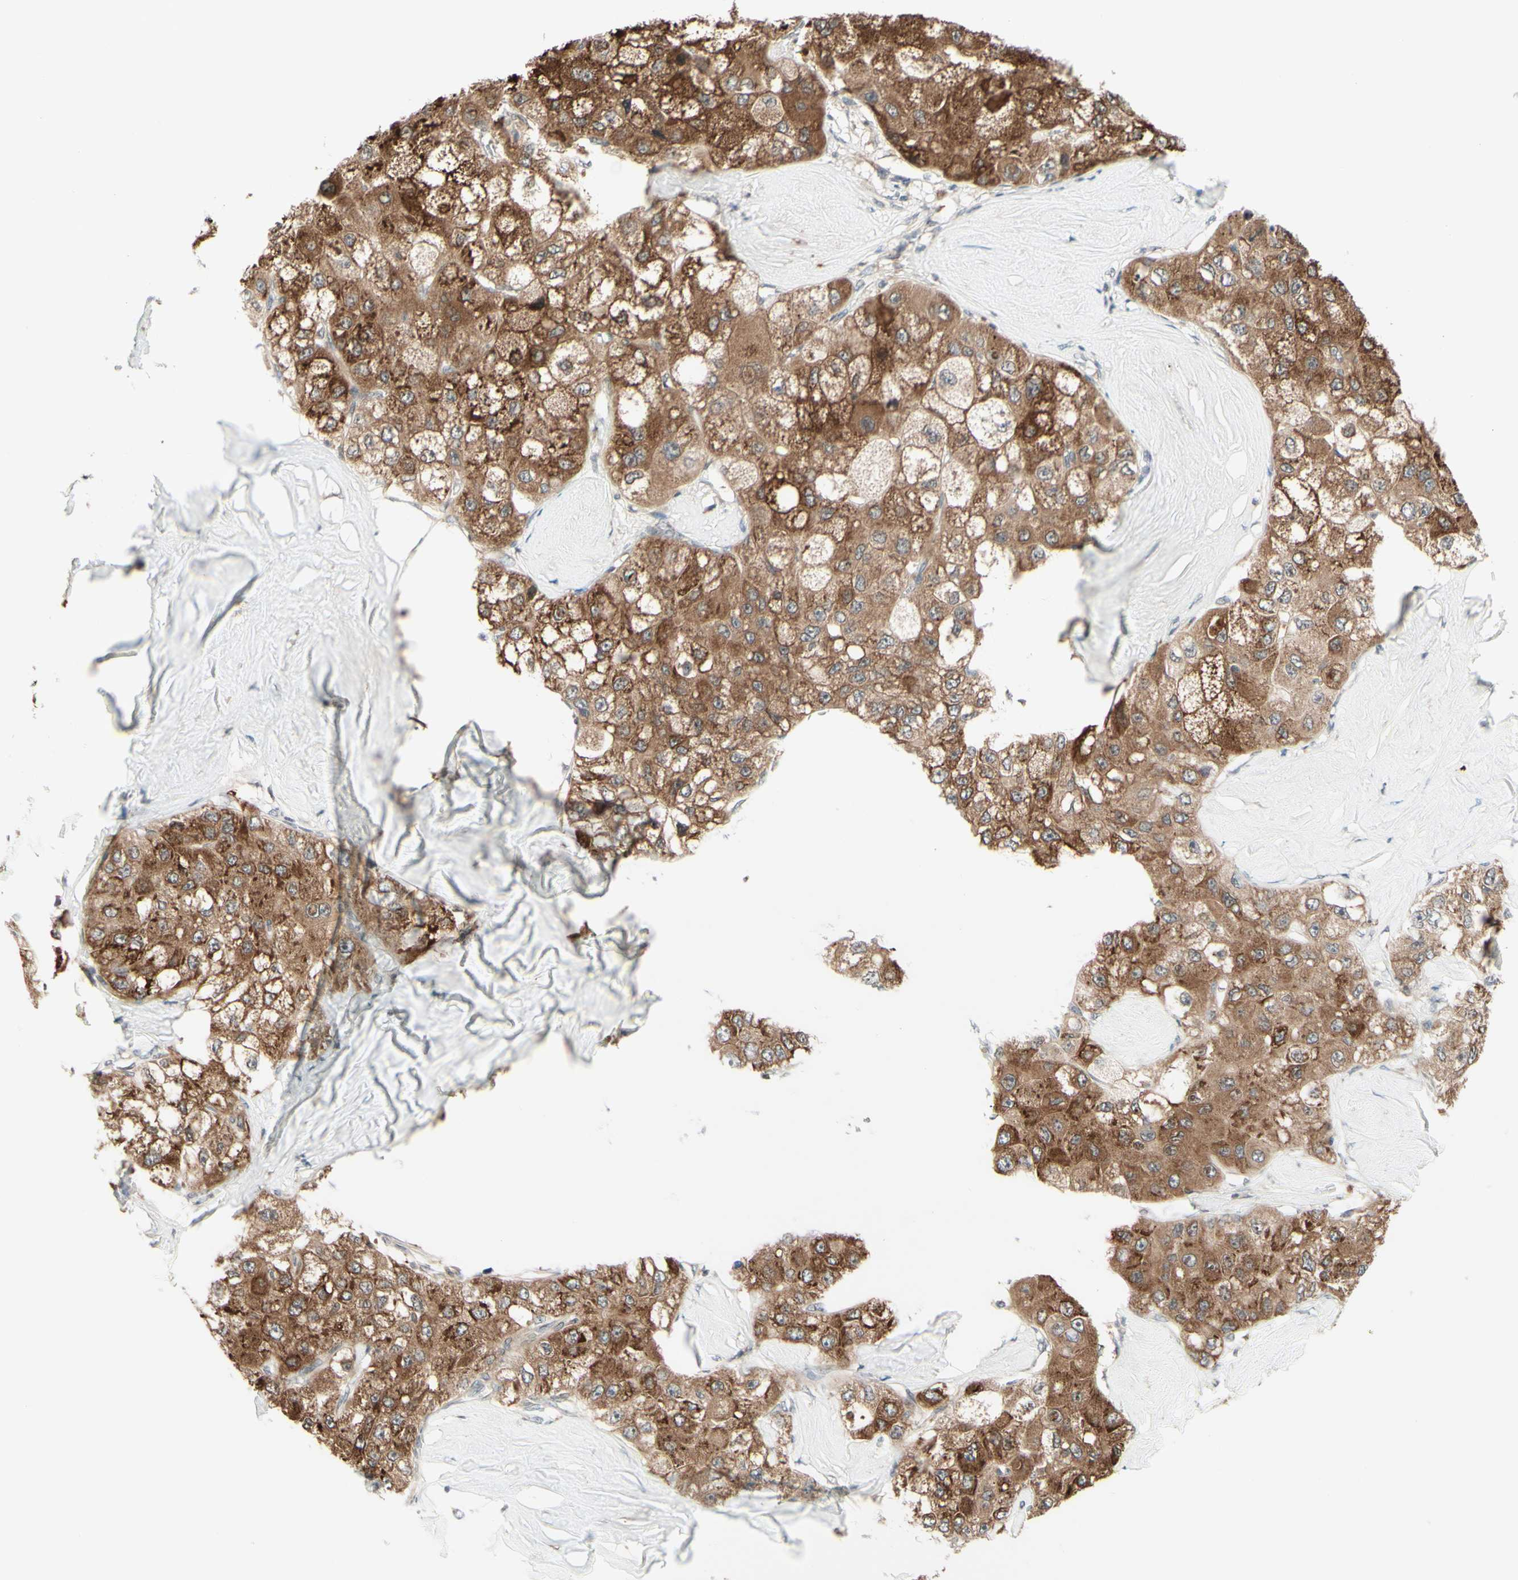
{"staining": {"intensity": "strong", "quantity": ">75%", "location": "cytoplasmic/membranous"}, "tissue": "liver cancer", "cell_type": "Tumor cells", "image_type": "cancer", "snomed": [{"axis": "morphology", "description": "Carcinoma, Hepatocellular, NOS"}, {"axis": "topography", "description": "Liver"}], "caption": "About >75% of tumor cells in liver hepatocellular carcinoma reveal strong cytoplasmic/membranous protein expression as visualized by brown immunohistochemical staining.", "gene": "ZW10", "patient": {"sex": "male", "age": 80}}